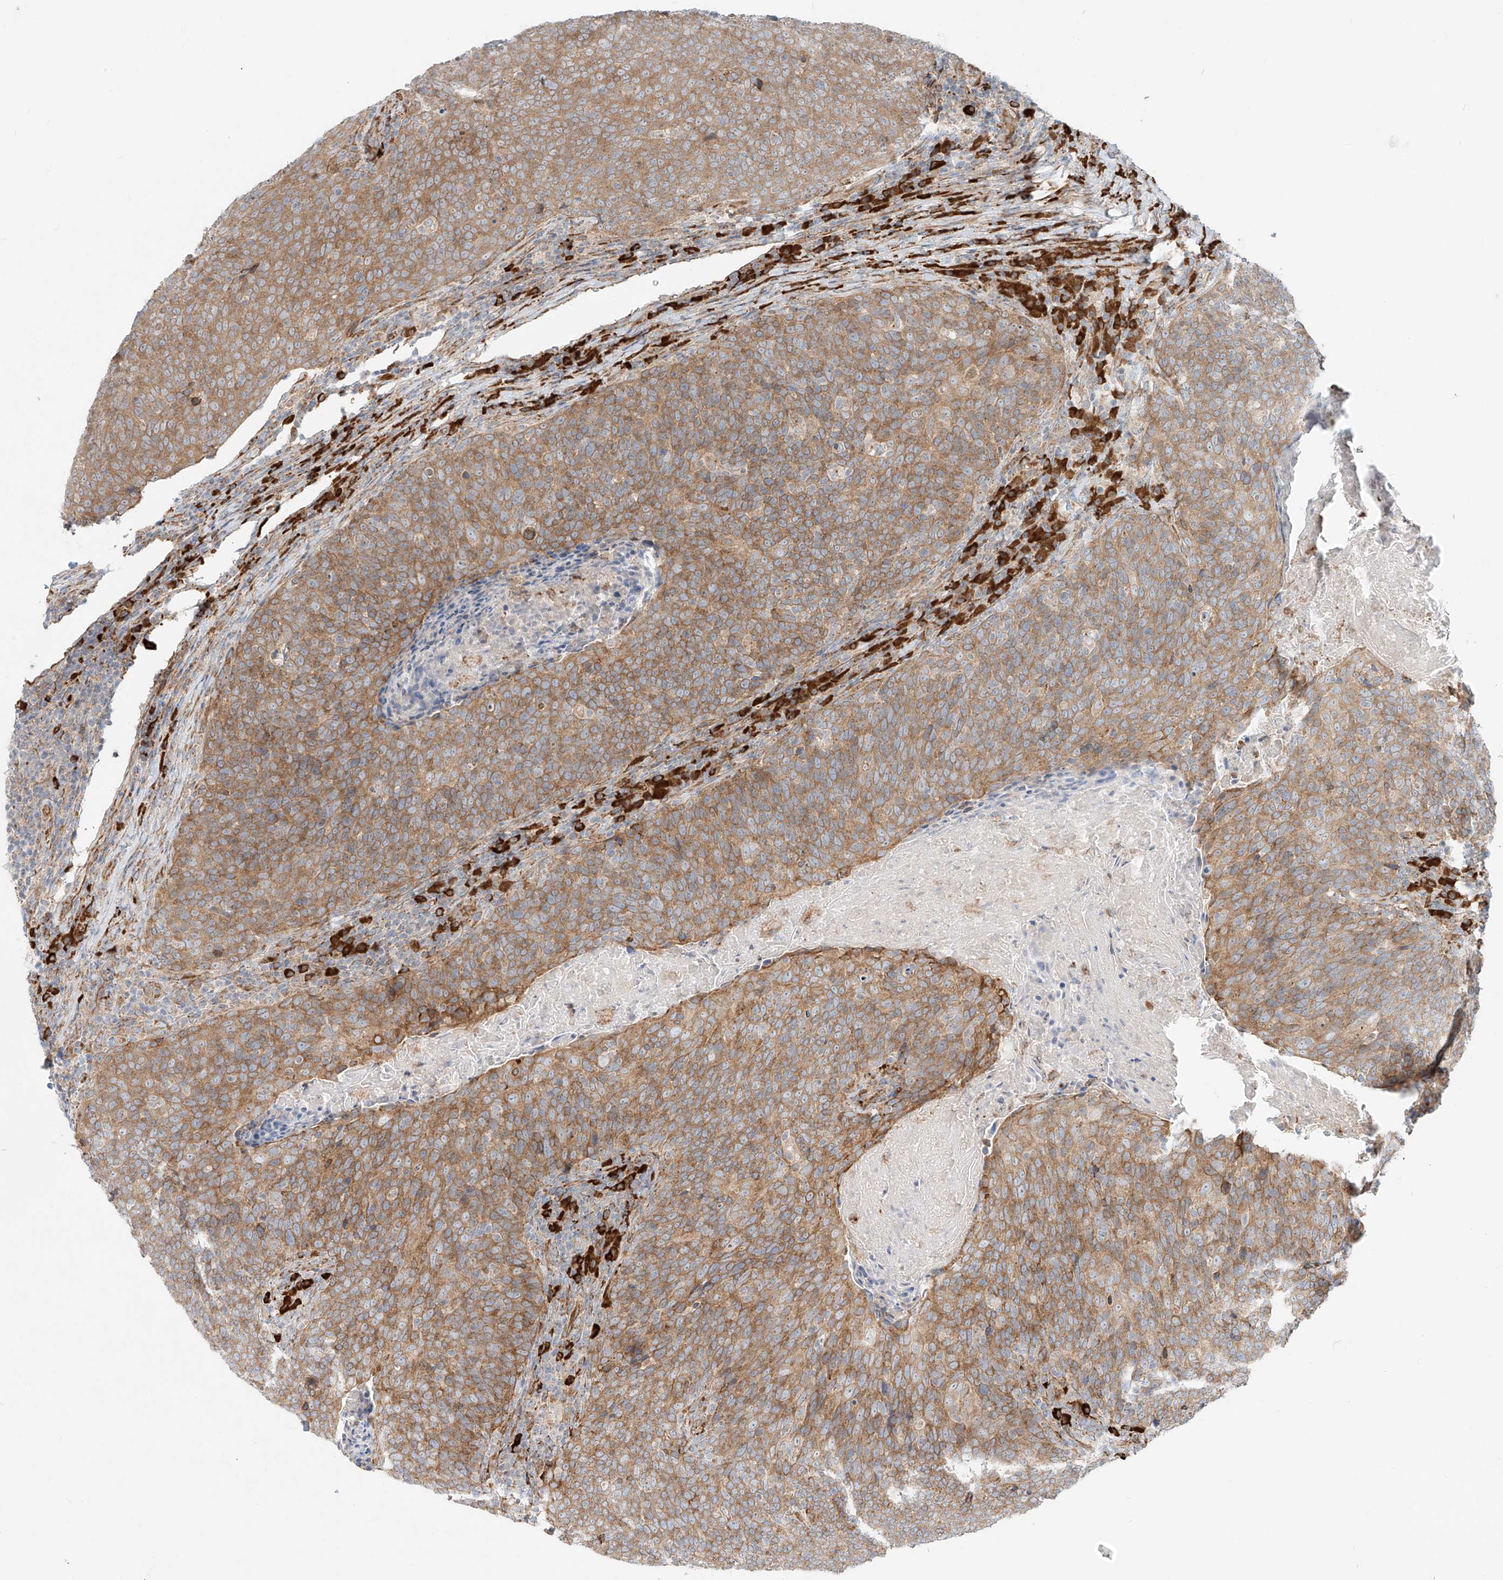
{"staining": {"intensity": "moderate", "quantity": ">75%", "location": "cytoplasmic/membranous"}, "tissue": "head and neck cancer", "cell_type": "Tumor cells", "image_type": "cancer", "snomed": [{"axis": "morphology", "description": "Squamous cell carcinoma, NOS"}, {"axis": "morphology", "description": "Squamous cell carcinoma, metastatic, NOS"}, {"axis": "topography", "description": "Lymph node"}, {"axis": "topography", "description": "Head-Neck"}], "caption": "Head and neck cancer stained for a protein (brown) shows moderate cytoplasmic/membranous positive expression in approximately >75% of tumor cells.", "gene": "EIPR1", "patient": {"sex": "male", "age": 62}}